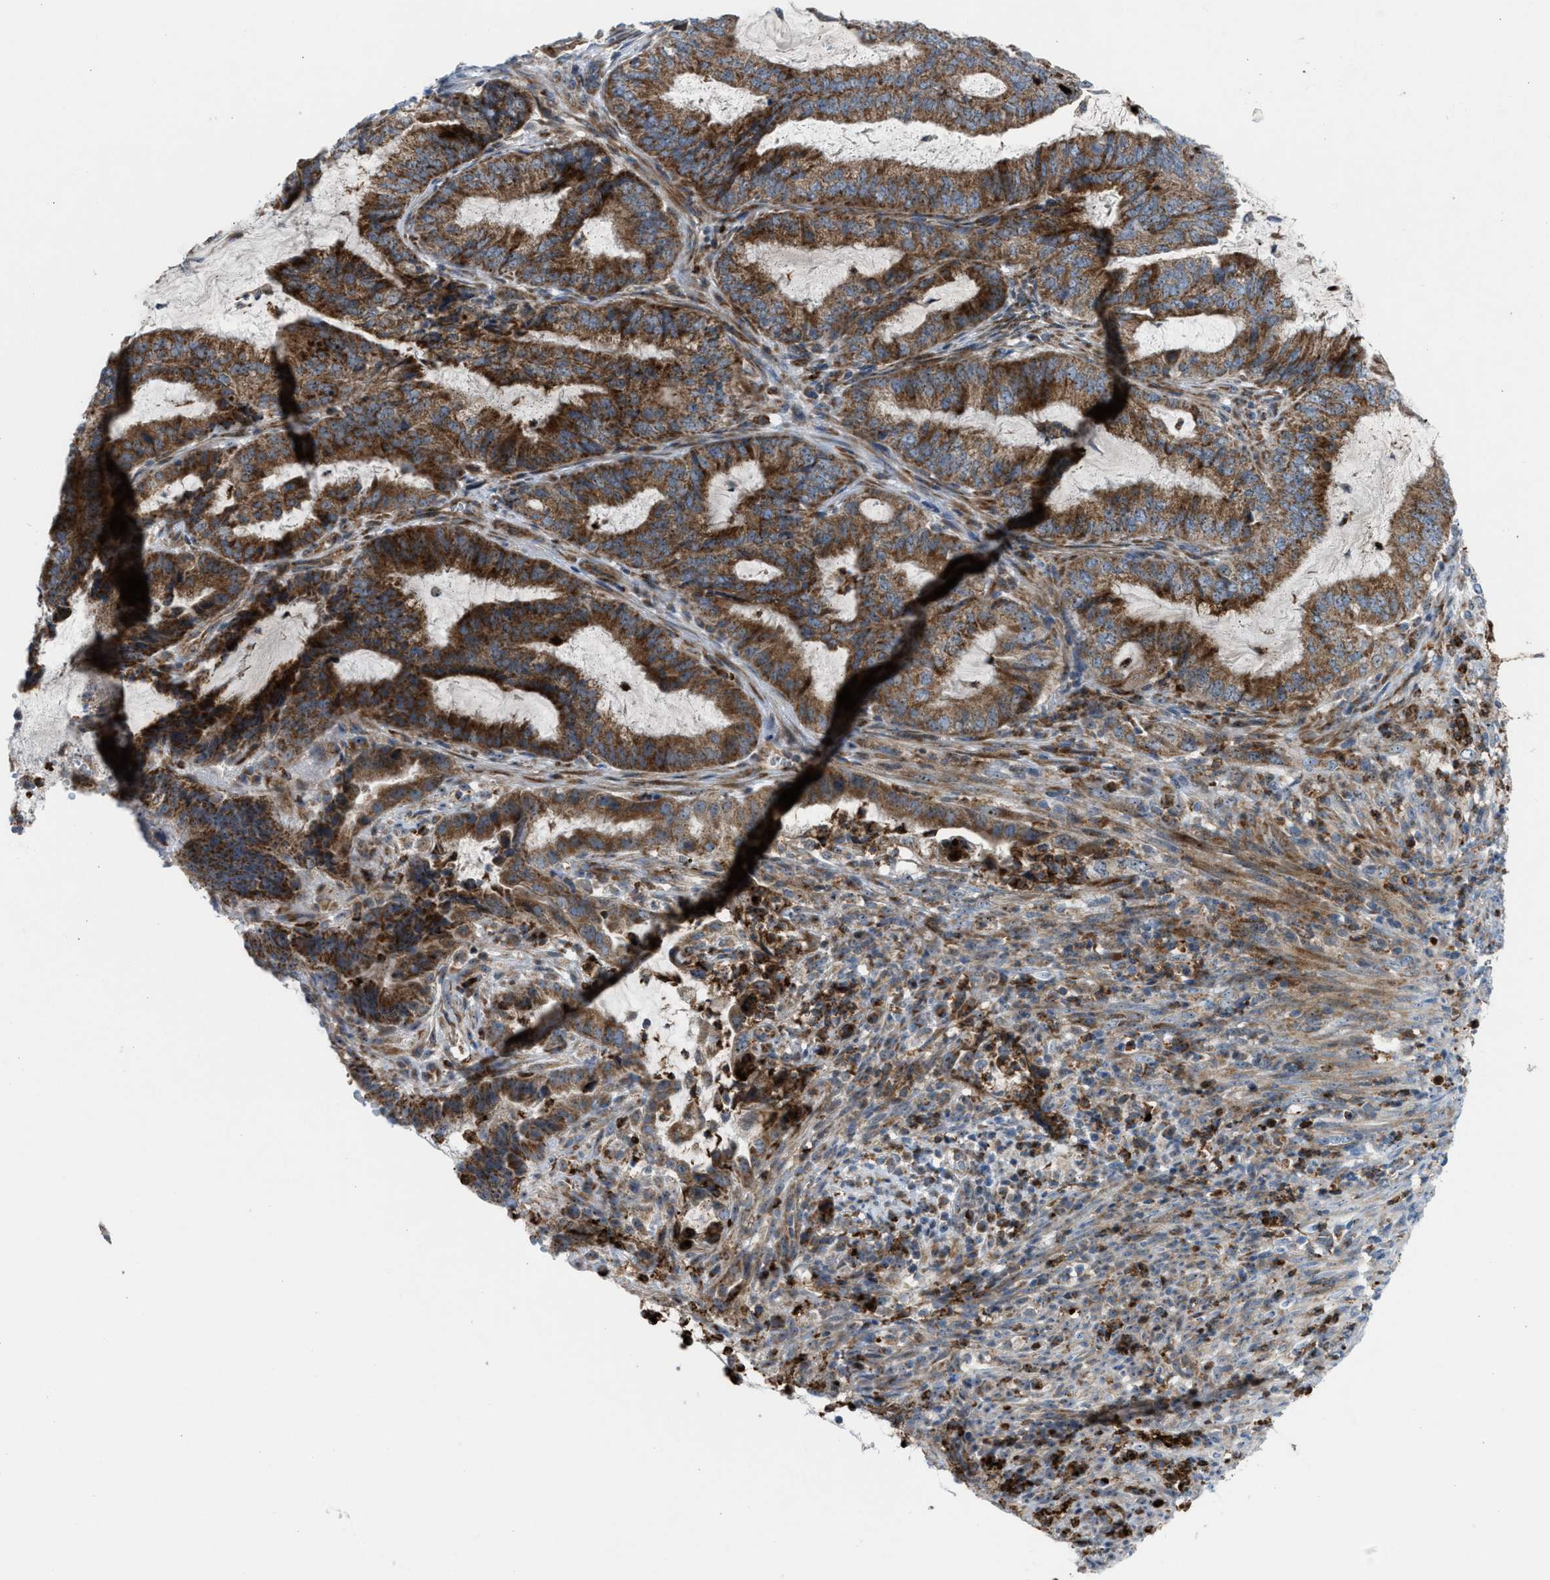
{"staining": {"intensity": "strong", "quantity": ">75%", "location": "cytoplasmic/membranous"}, "tissue": "endometrial cancer", "cell_type": "Tumor cells", "image_type": "cancer", "snomed": [{"axis": "morphology", "description": "Adenocarcinoma, NOS"}, {"axis": "topography", "description": "Endometrium"}], "caption": "Immunohistochemical staining of endometrial cancer exhibits high levels of strong cytoplasmic/membranous staining in approximately >75% of tumor cells. Using DAB (brown) and hematoxylin (blue) stains, captured at high magnification using brightfield microscopy.", "gene": "TPH1", "patient": {"sex": "female", "age": 51}}